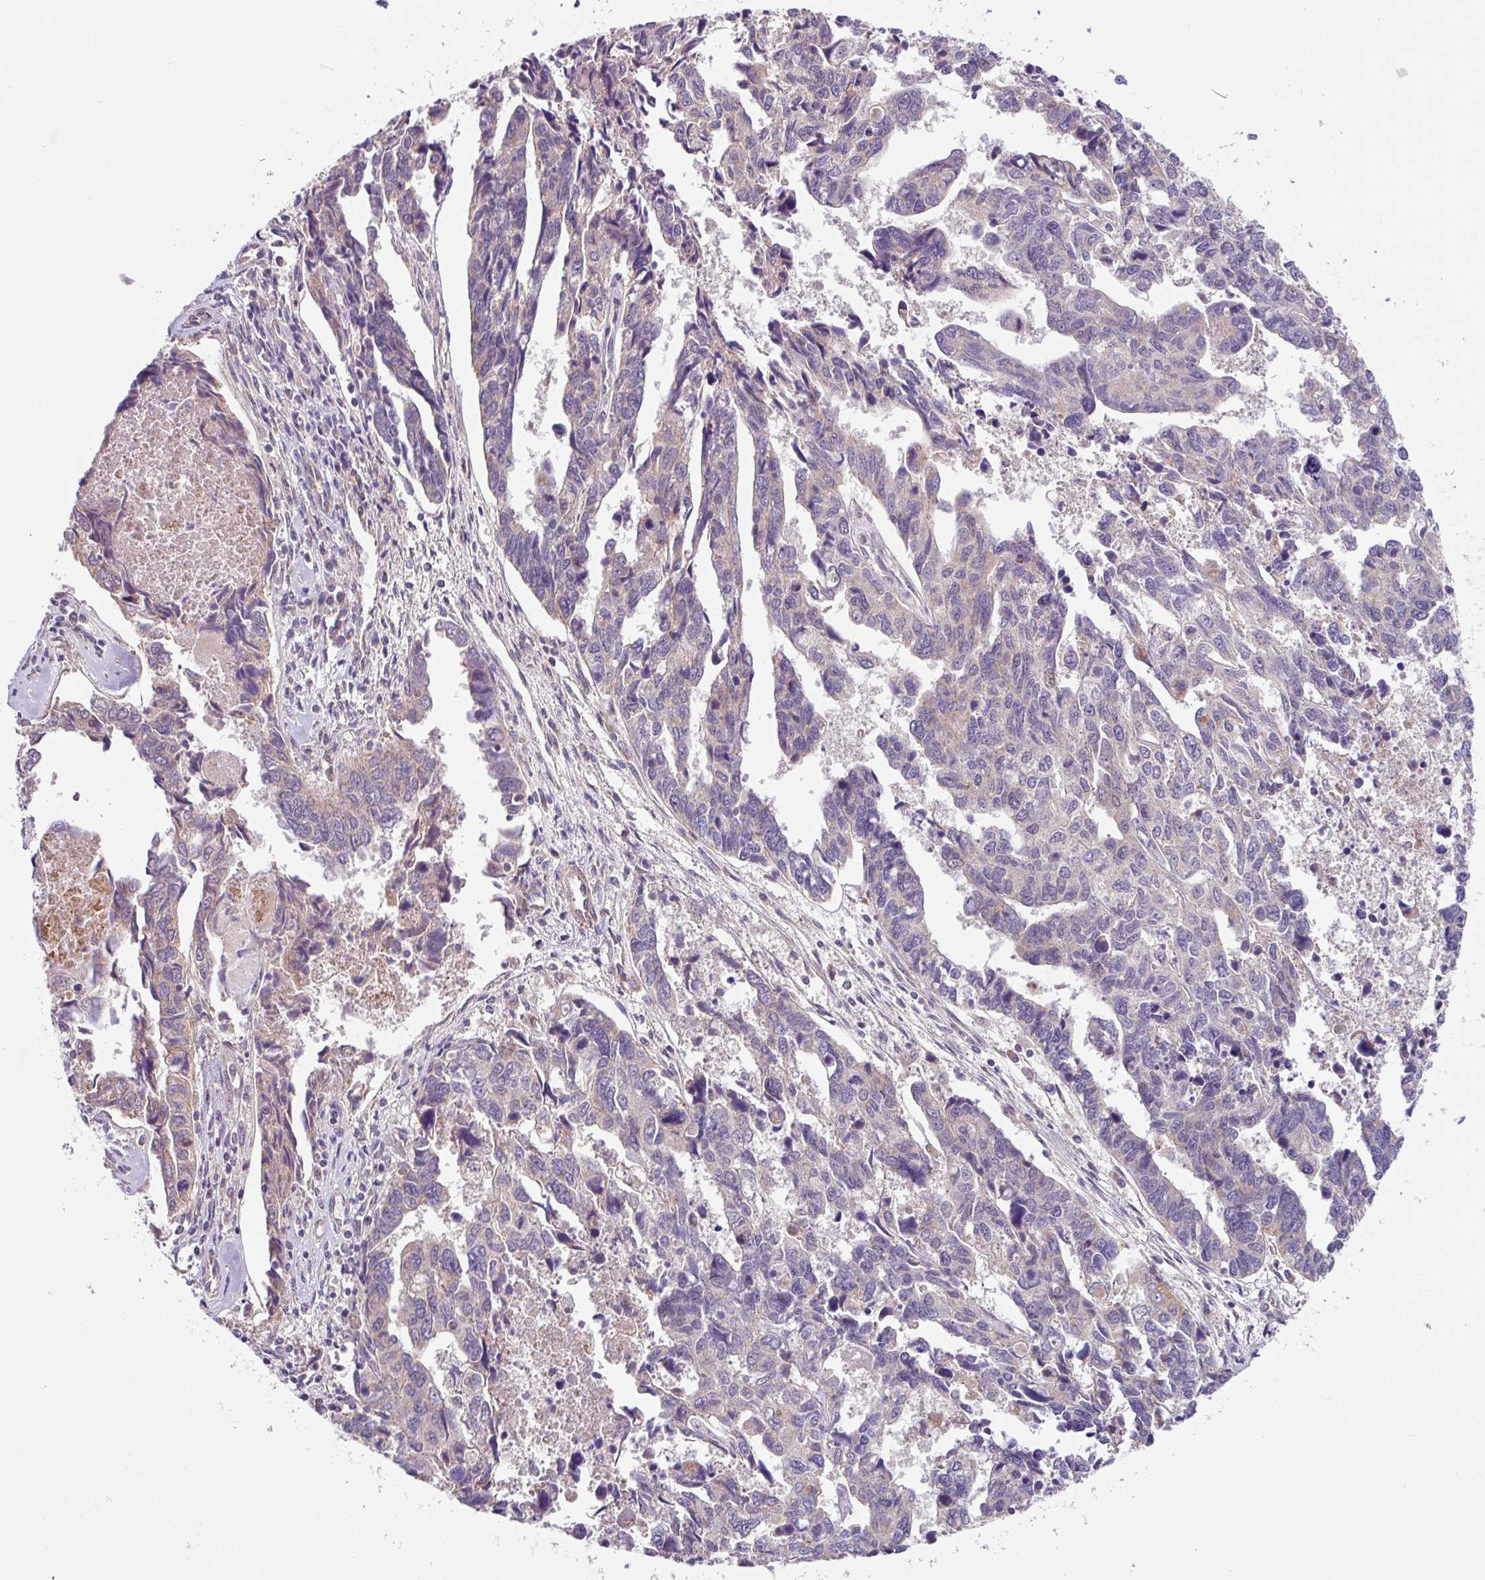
{"staining": {"intensity": "moderate", "quantity": "<25%", "location": "cytoplasmic/membranous"}, "tissue": "endometrial cancer", "cell_type": "Tumor cells", "image_type": "cancer", "snomed": [{"axis": "morphology", "description": "Adenocarcinoma, NOS"}, {"axis": "topography", "description": "Endometrium"}], "caption": "Immunohistochemical staining of human endometrial cancer displays low levels of moderate cytoplasmic/membranous protein positivity in about <25% of tumor cells.", "gene": "SARS2", "patient": {"sex": "female", "age": 73}}